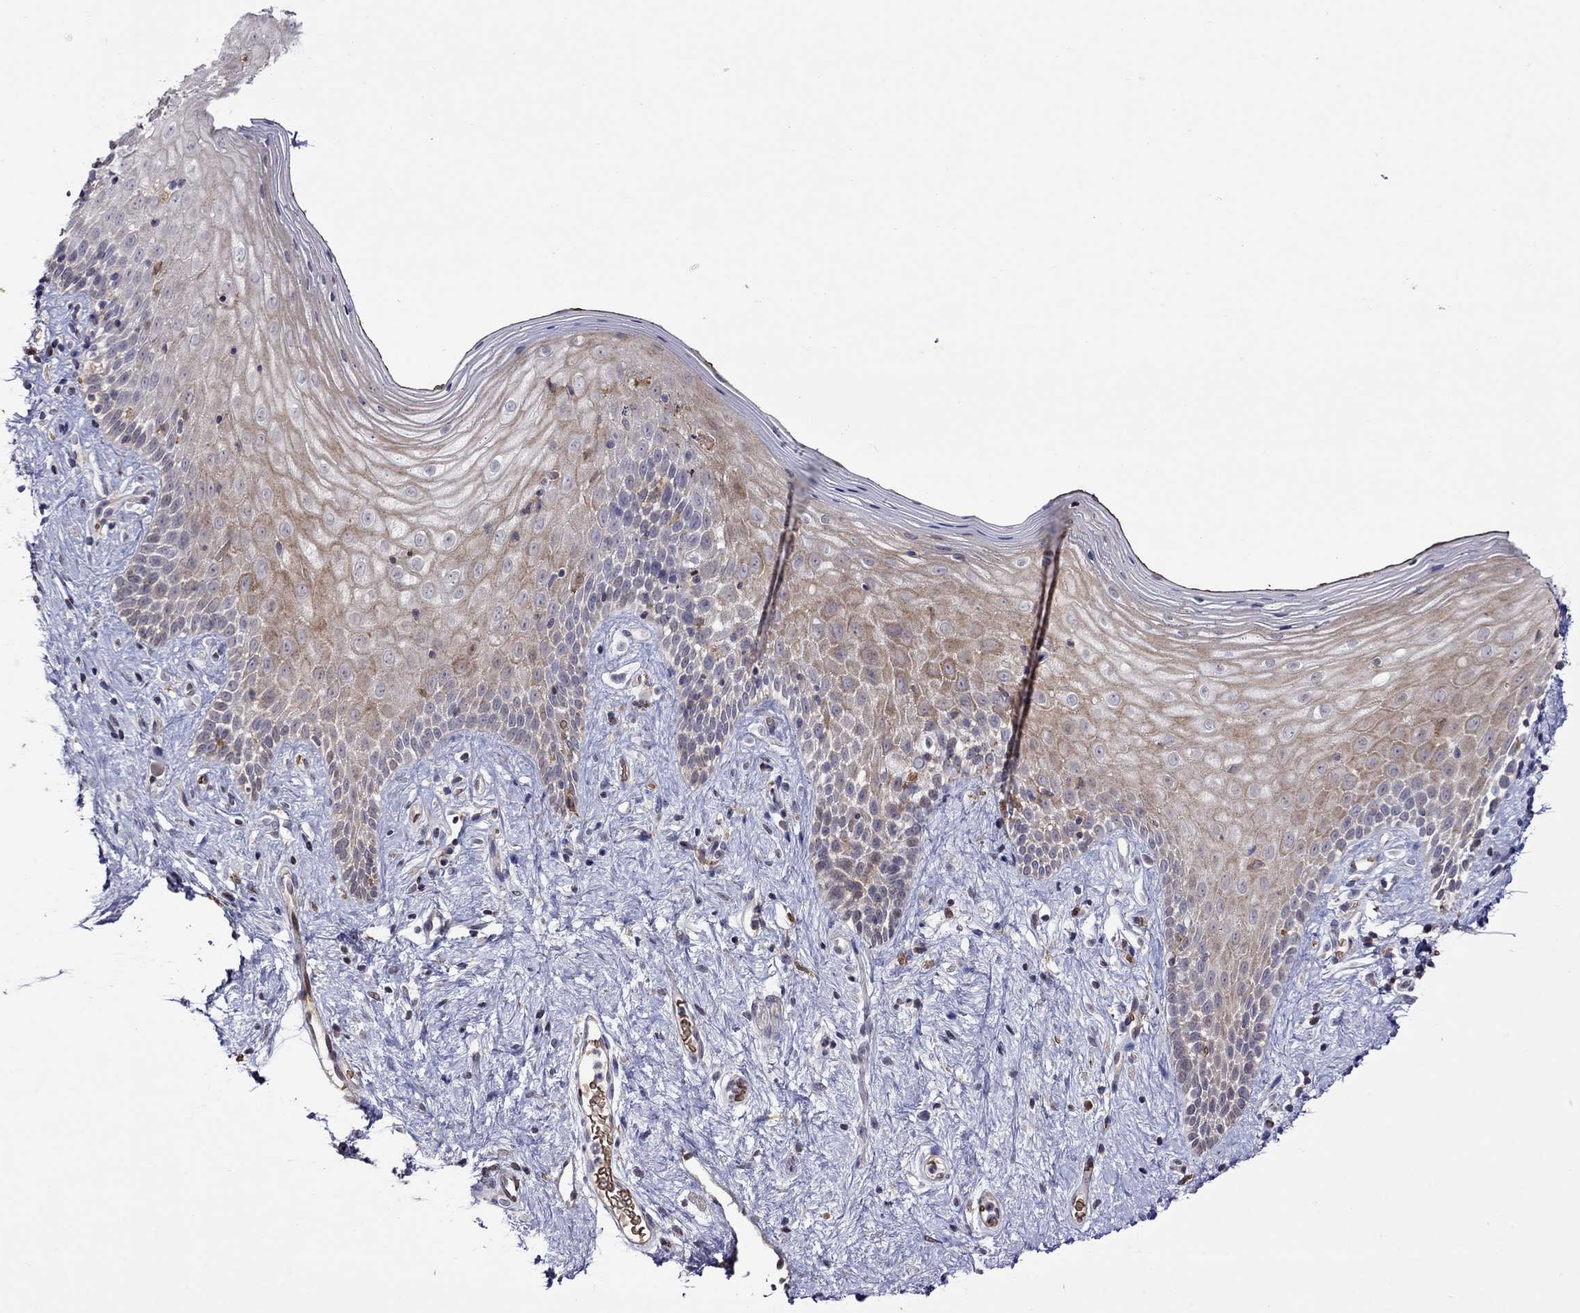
{"staining": {"intensity": "moderate", "quantity": "<25%", "location": "cytoplasmic/membranous"}, "tissue": "vagina", "cell_type": "Squamous epithelial cells", "image_type": "normal", "snomed": [{"axis": "morphology", "description": "Normal tissue, NOS"}, {"axis": "topography", "description": "Vagina"}], "caption": "IHC (DAB) staining of unremarkable vagina demonstrates moderate cytoplasmic/membranous protein staining in approximately <25% of squamous epithelial cells.", "gene": "ADAM28", "patient": {"sex": "female", "age": 47}}